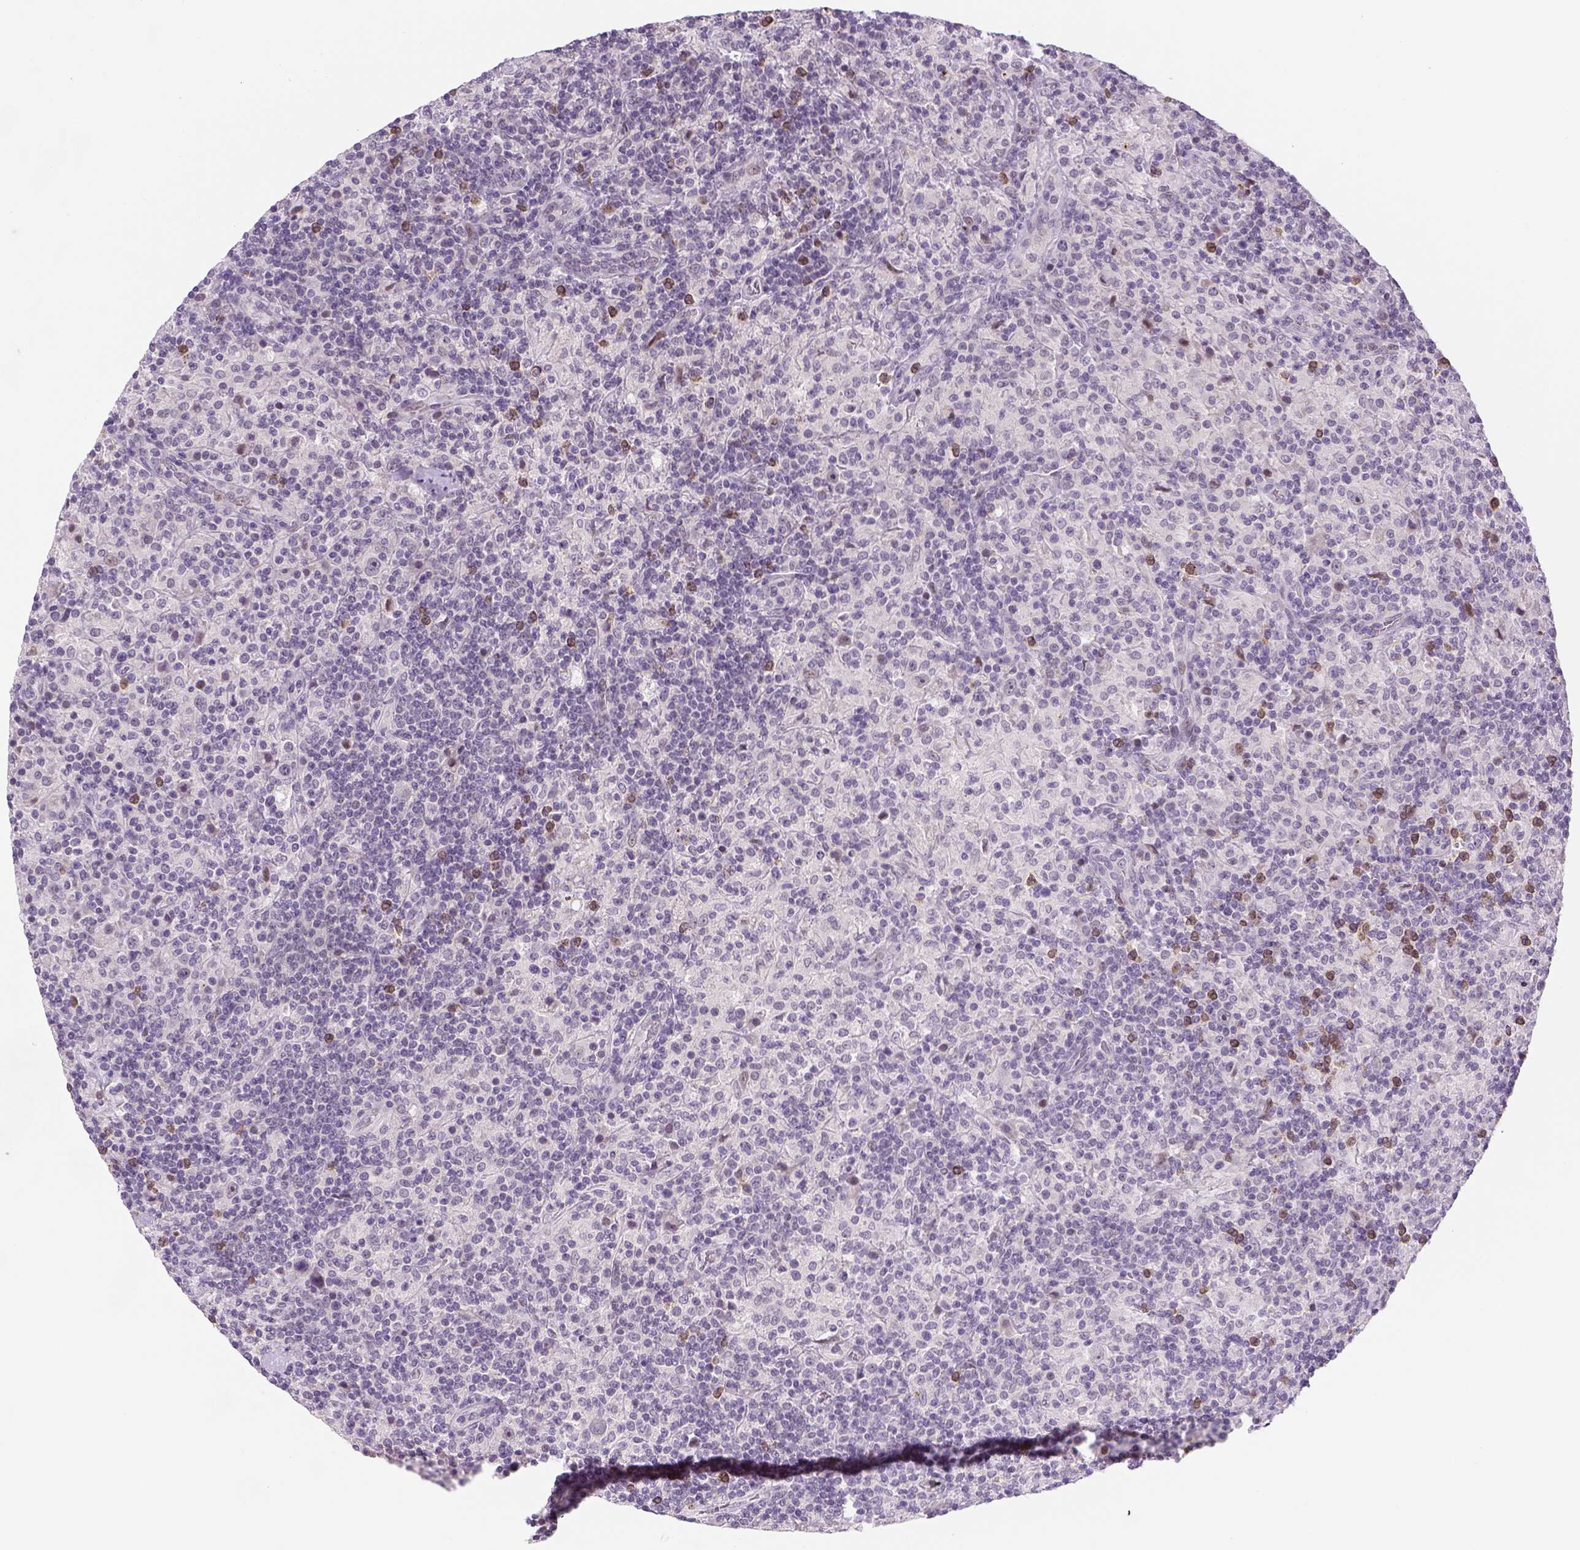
{"staining": {"intensity": "negative", "quantity": "none", "location": "none"}, "tissue": "lymphoma", "cell_type": "Tumor cells", "image_type": "cancer", "snomed": [{"axis": "morphology", "description": "Hodgkin's disease, NOS"}, {"axis": "topography", "description": "Lymph node"}], "caption": "Protein analysis of lymphoma demonstrates no significant staining in tumor cells. (IHC, brightfield microscopy, high magnification).", "gene": "MAGEB3", "patient": {"sex": "male", "age": 70}}